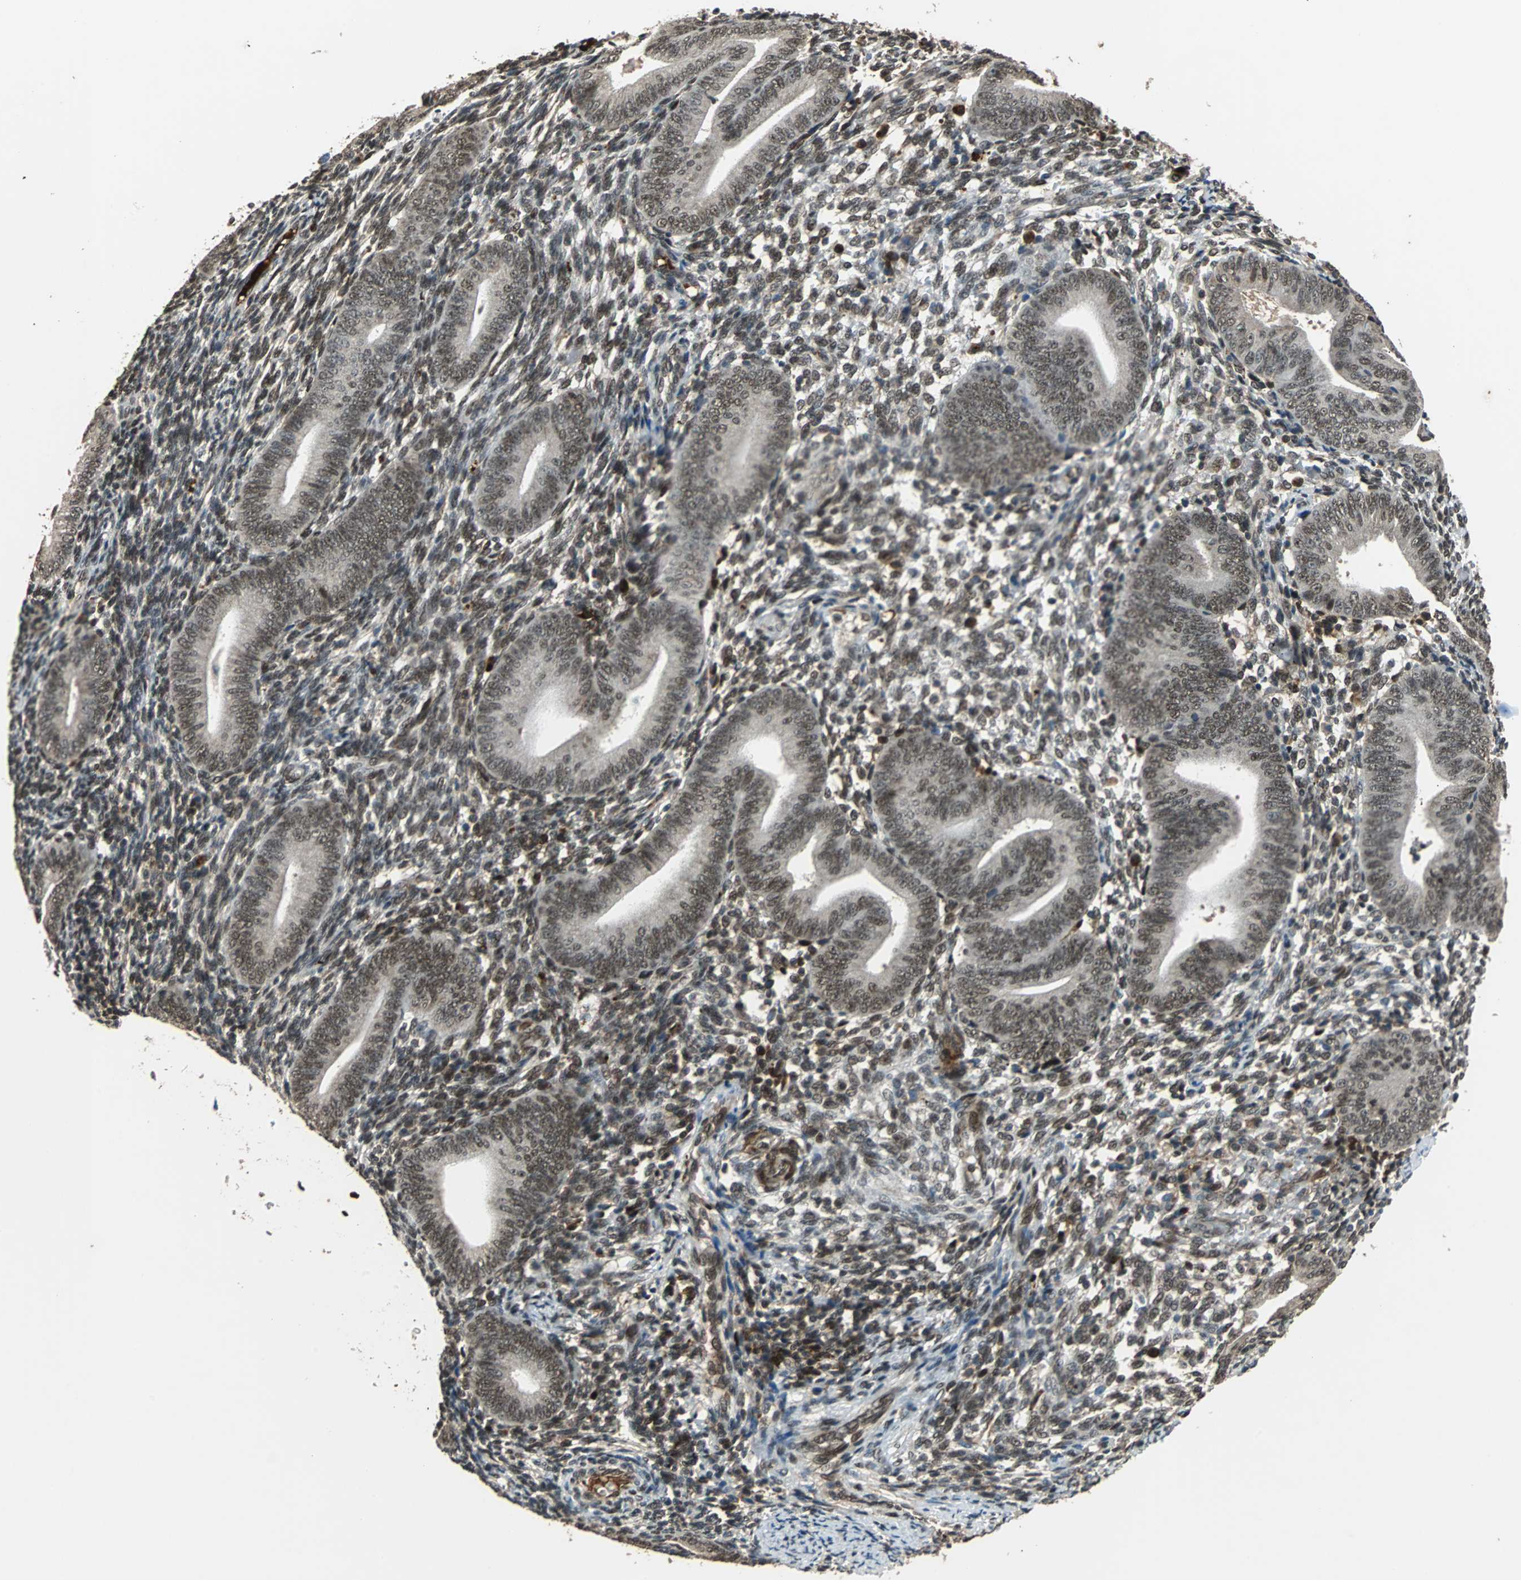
{"staining": {"intensity": "weak", "quantity": ">75%", "location": "cytoplasmic/membranous,nuclear"}, "tissue": "endometrium", "cell_type": "Cells in endometrial stroma", "image_type": "normal", "snomed": [{"axis": "morphology", "description": "Normal tissue, NOS"}, {"axis": "topography", "description": "Uterus"}, {"axis": "topography", "description": "Endometrium"}], "caption": "This is a histology image of immunohistochemistry staining of unremarkable endometrium, which shows weak positivity in the cytoplasmic/membranous,nuclear of cells in endometrial stroma.", "gene": "PHC1", "patient": {"sex": "female", "age": 33}}